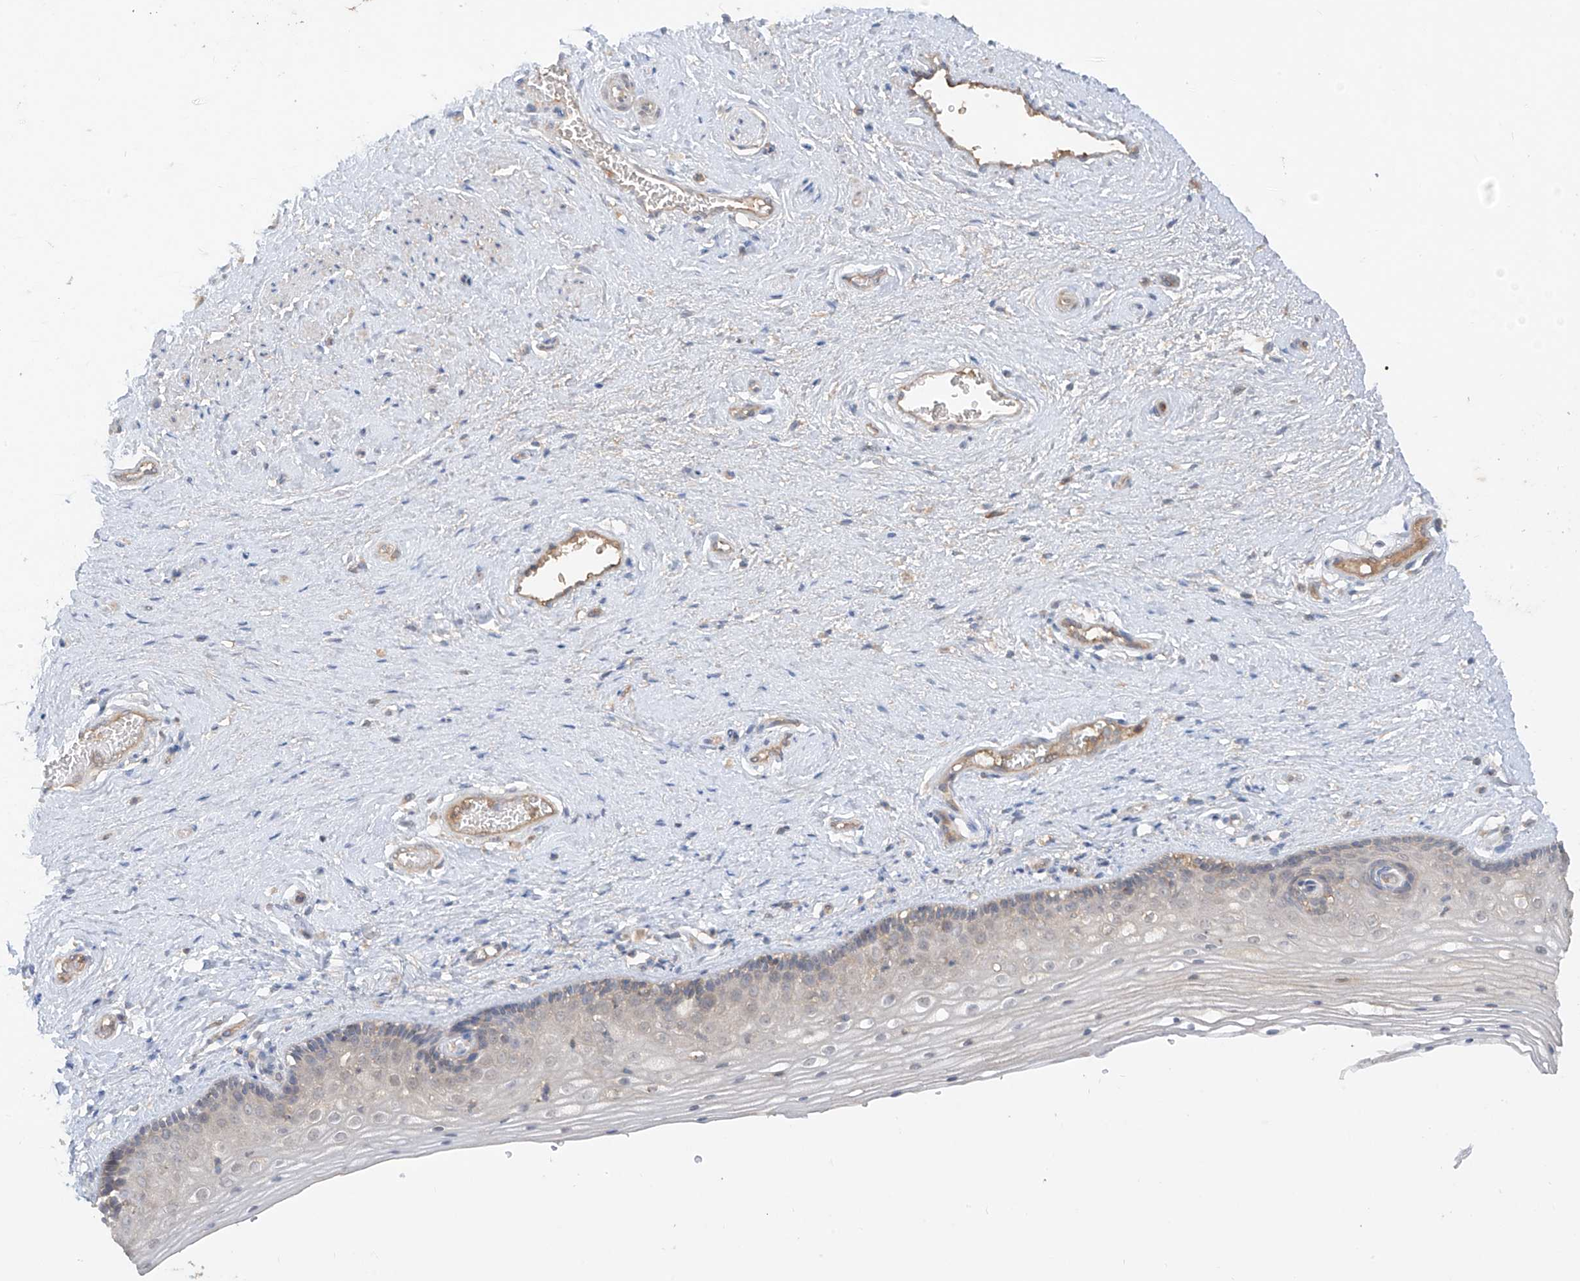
{"staining": {"intensity": "negative", "quantity": "none", "location": "none"}, "tissue": "vagina", "cell_type": "Squamous epithelial cells", "image_type": "normal", "snomed": [{"axis": "morphology", "description": "Normal tissue, NOS"}, {"axis": "topography", "description": "Vagina"}], "caption": "Squamous epithelial cells are negative for protein expression in normal human vagina. The staining was performed using DAB to visualize the protein expression in brown, while the nuclei were stained in blue with hematoxylin (Magnification: 20x).", "gene": "CACNA2D4", "patient": {"sex": "female", "age": 46}}